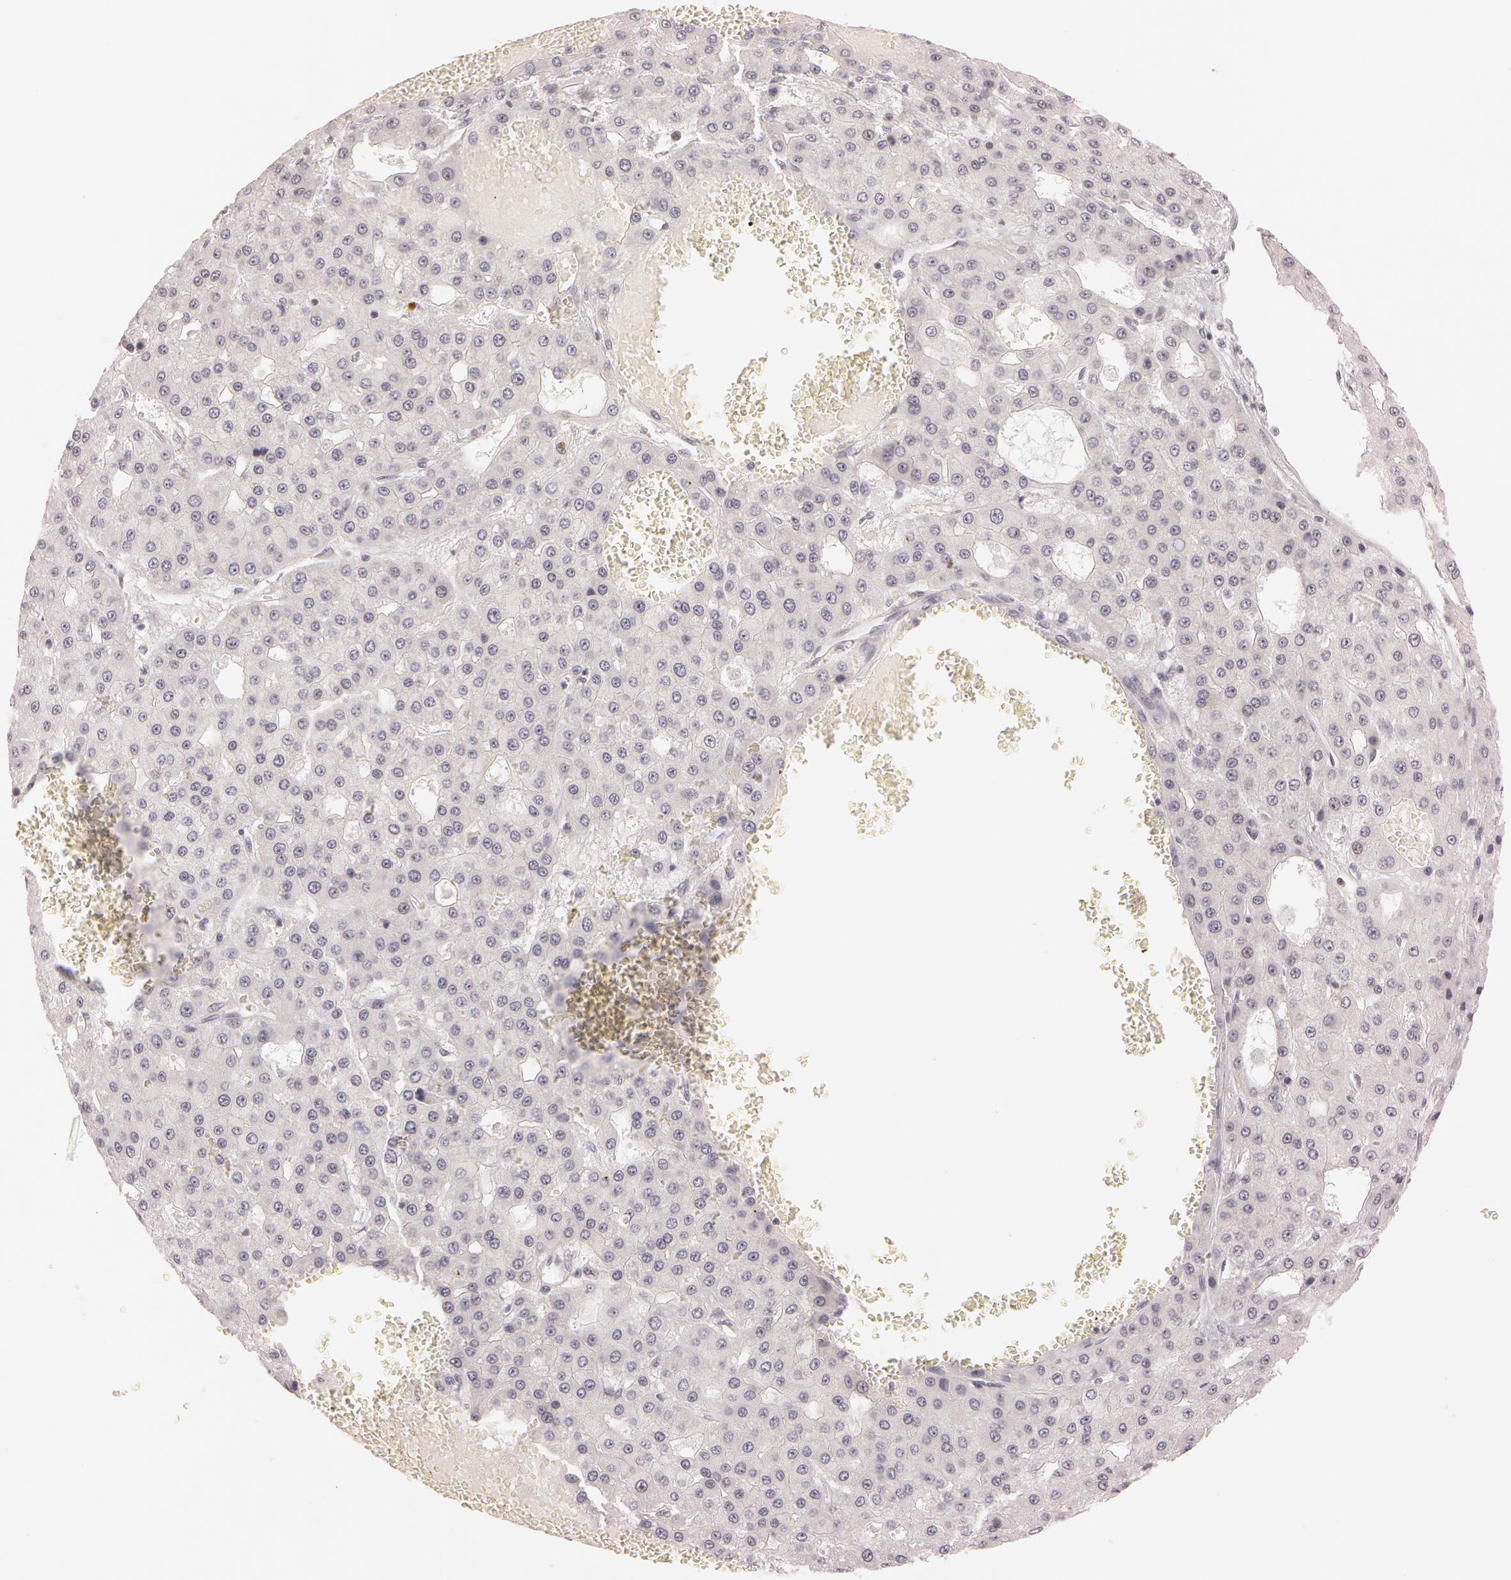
{"staining": {"intensity": "negative", "quantity": "none", "location": "none"}, "tissue": "liver cancer", "cell_type": "Tumor cells", "image_type": "cancer", "snomed": [{"axis": "morphology", "description": "Carcinoma, Hepatocellular, NOS"}, {"axis": "topography", "description": "Liver"}], "caption": "The photomicrograph displays no significant staining in tumor cells of hepatocellular carcinoma (liver). (IHC, brightfield microscopy, high magnification).", "gene": "FBL", "patient": {"sex": "male", "age": 47}}